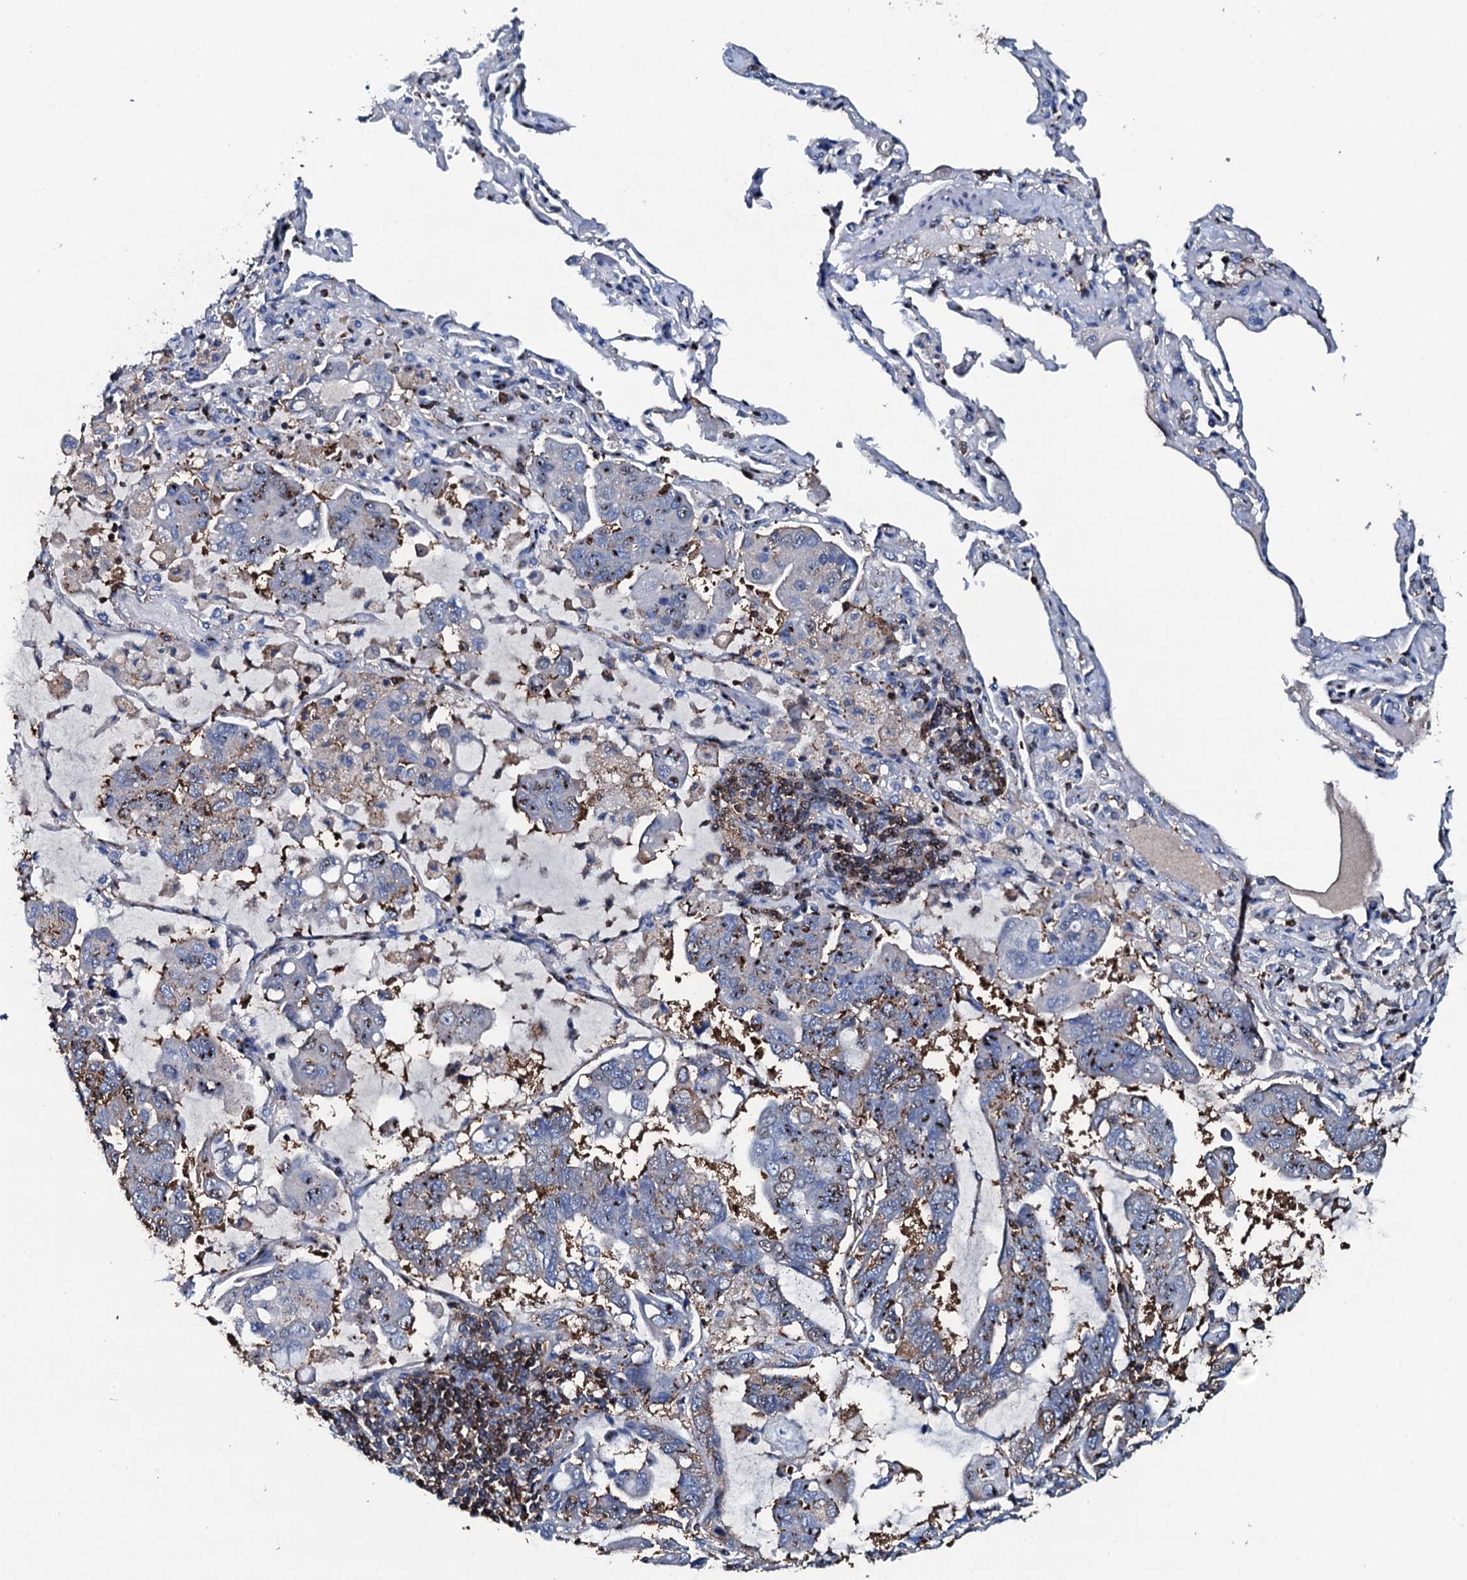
{"staining": {"intensity": "moderate", "quantity": "<25%", "location": "nuclear"}, "tissue": "lung cancer", "cell_type": "Tumor cells", "image_type": "cancer", "snomed": [{"axis": "morphology", "description": "Adenocarcinoma, NOS"}, {"axis": "topography", "description": "Lung"}], "caption": "Immunohistochemistry image of neoplastic tissue: human lung adenocarcinoma stained using IHC shows low levels of moderate protein expression localized specifically in the nuclear of tumor cells, appearing as a nuclear brown color.", "gene": "MS4A4E", "patient": {"sex": "male", "age": 64}}